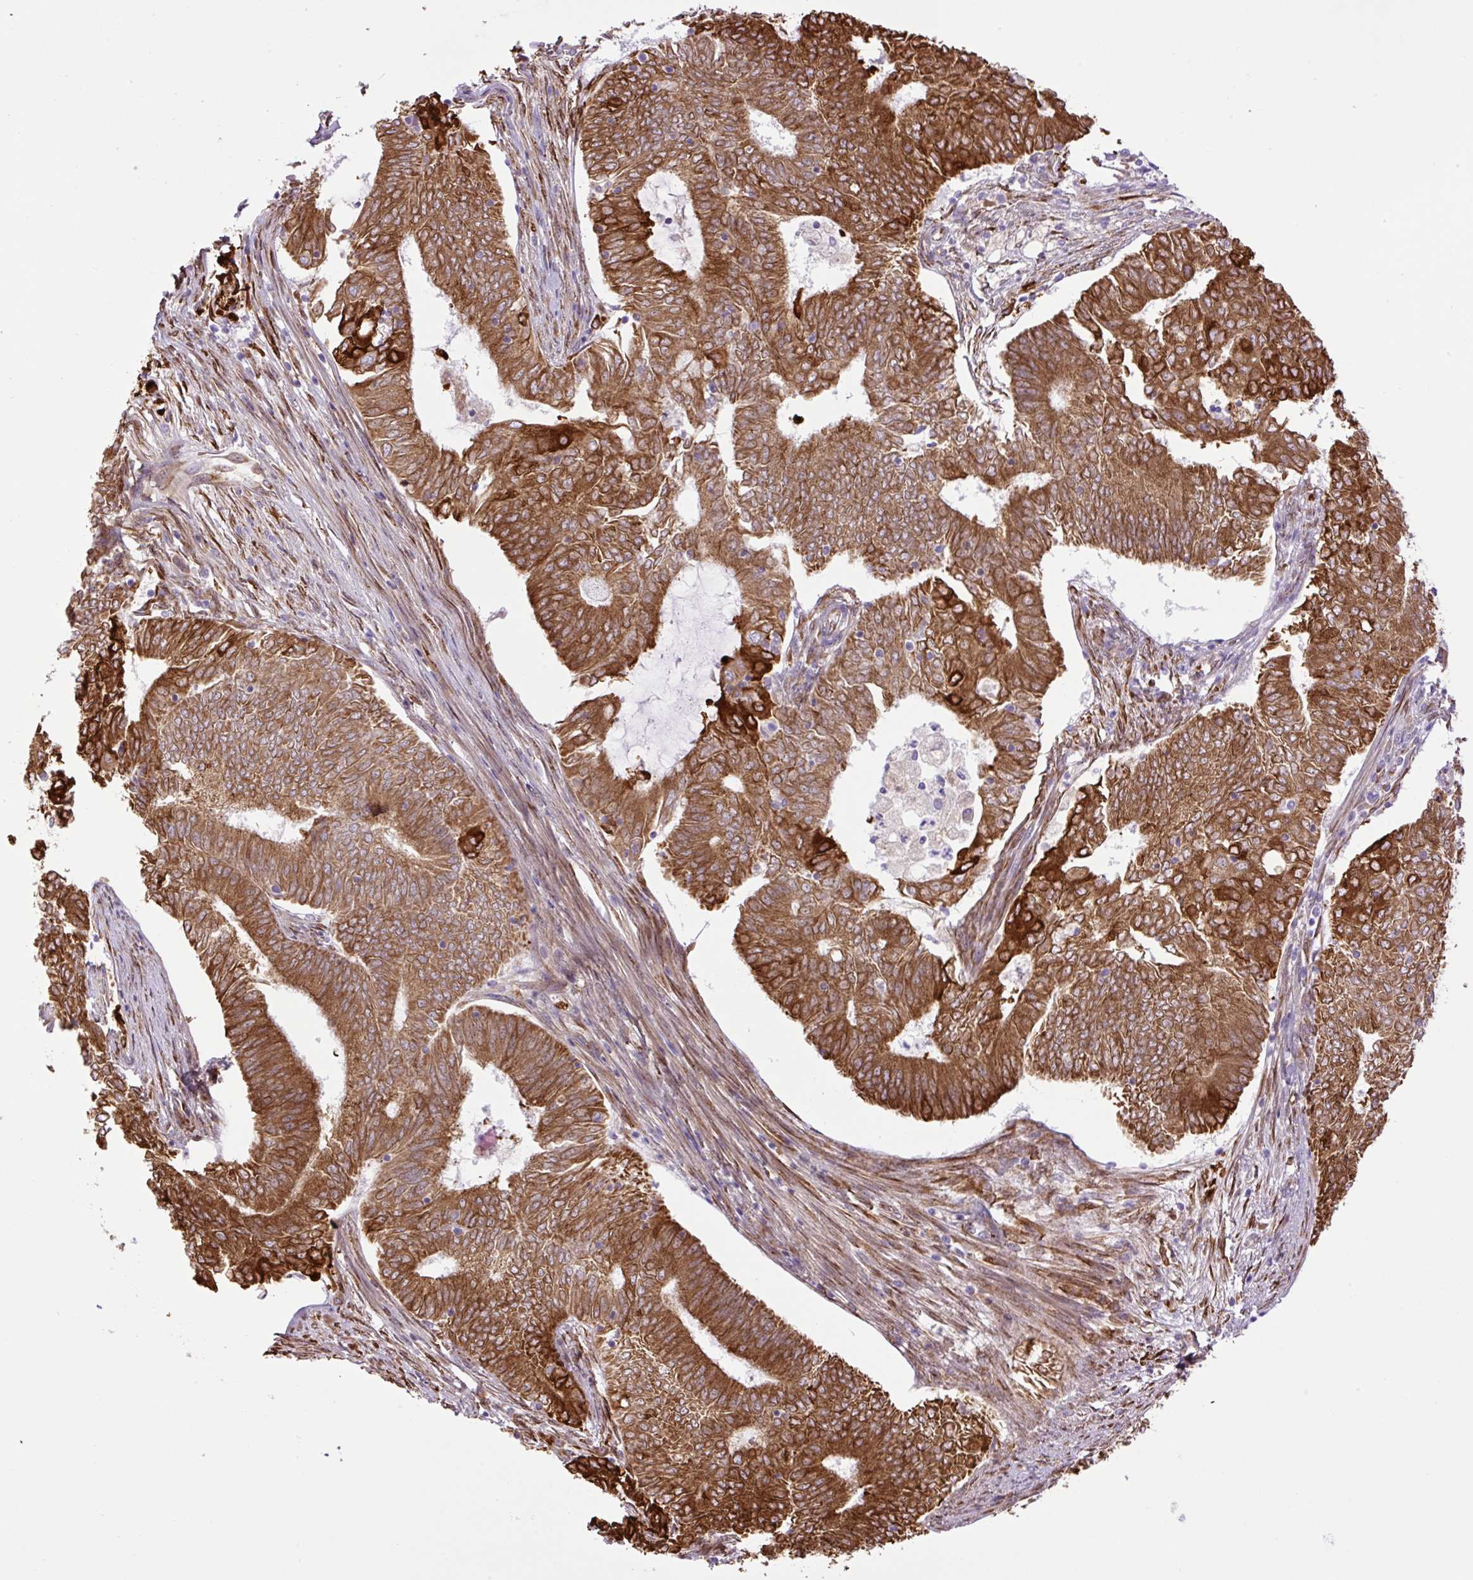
{"staining": {"intensity": "strong", "quantity": ">75%", "location": "cytoplasmic/membranous"}, "tissue": "endometrial cancer", "cell_type": "Tumor cells", "image_type": "cancer", "snomed": [{"axis": "morphology", "description": "Adenocarcinoma, NOS"}, {"axis": "topography", "description": "Endometrium"}], "caption": "Protein expression by IHC shows strong cytoplasmic/membranous positivity in about >75% of tumor cells in adenocarcinoma (endometrial).", "gene": "RAB30", "patient": {"sex": "female", "age": 62}}